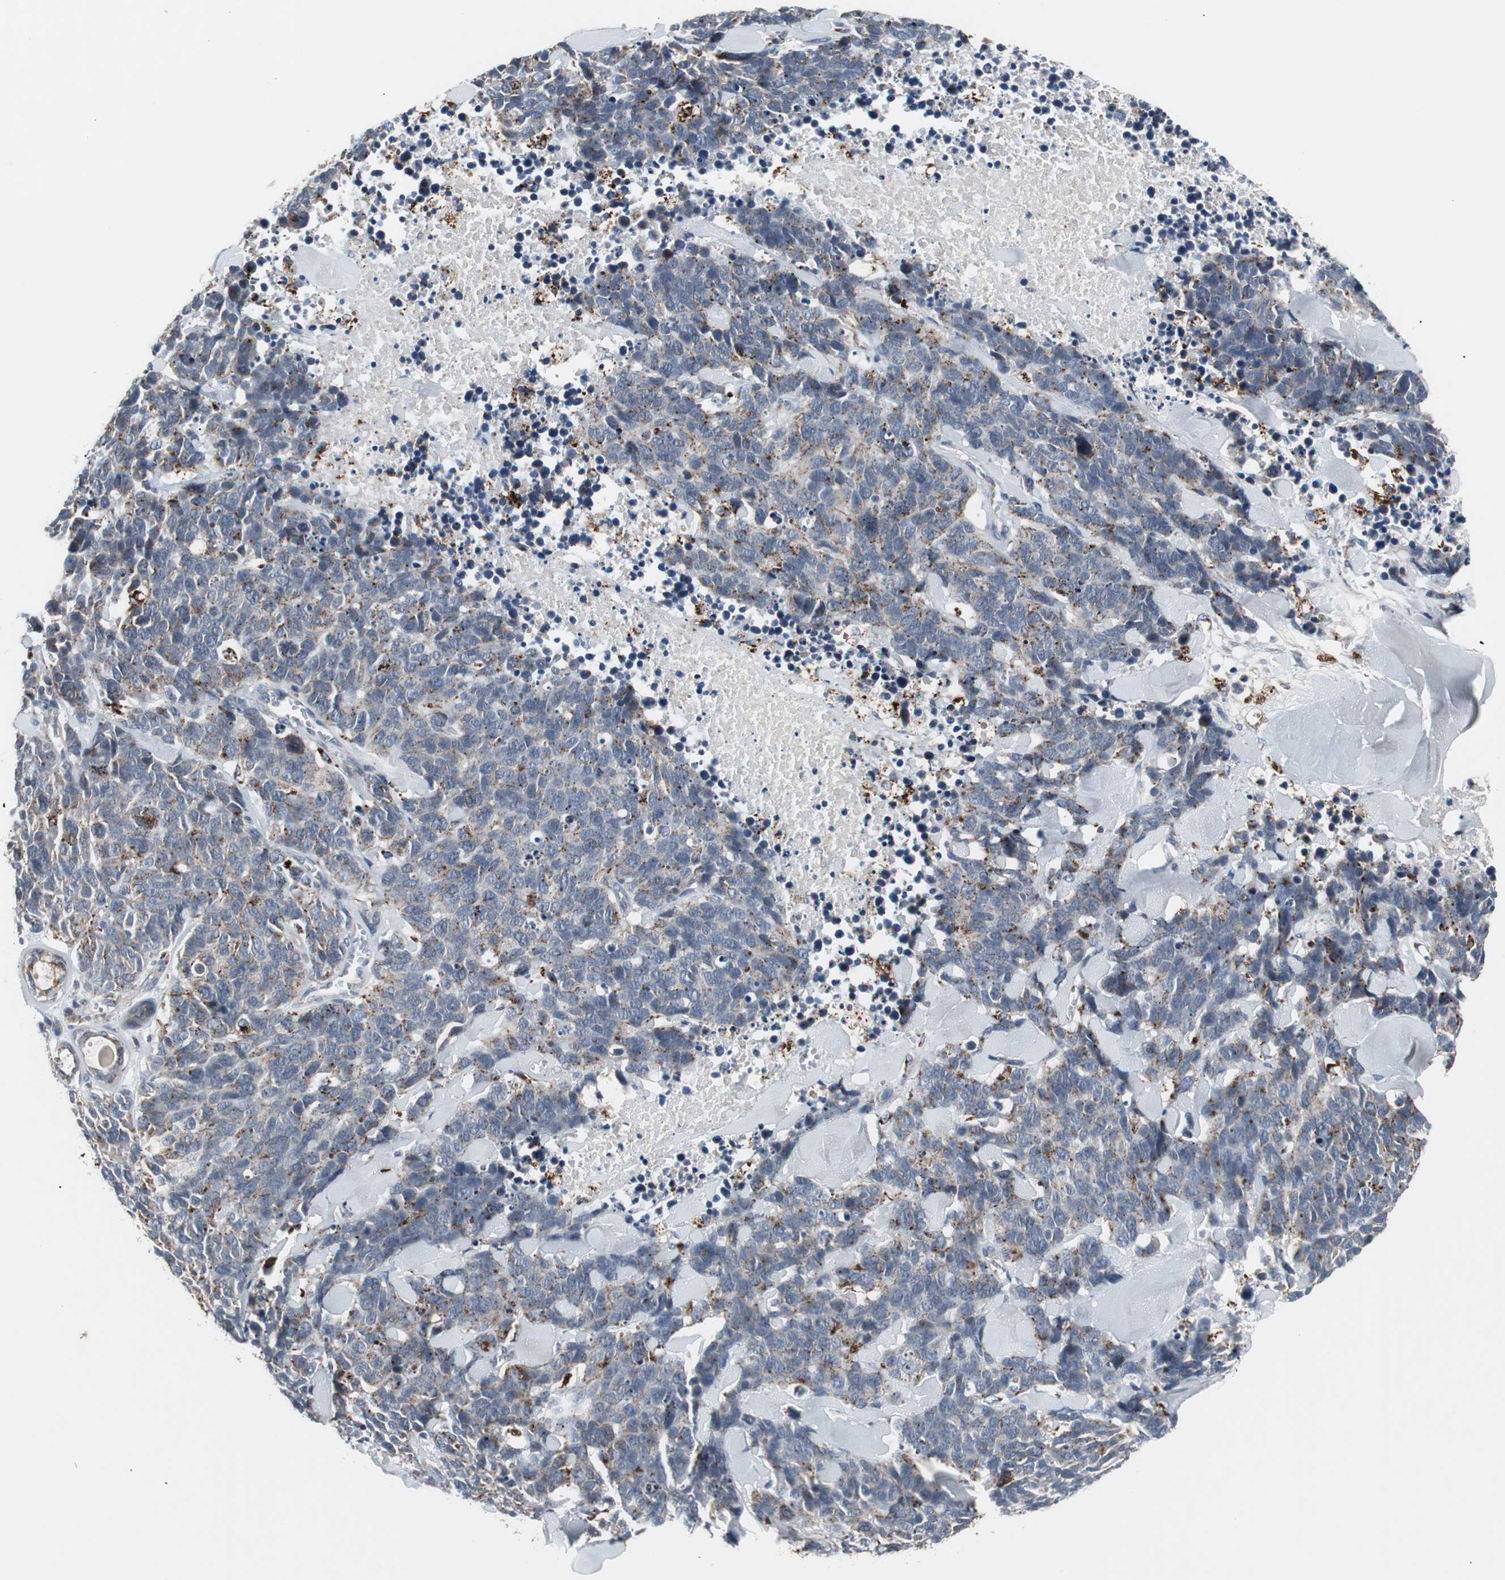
{"staining": {"intensity": "strong", "quantity": ">75%", "location": "cytoplasmic/membranous"}, "tissue": "lung cancer", "cell_type": "Tumor cells", "image_type": "cancer", "snomed": [{"axis": "morphology", "description": "Neoplasm, malignant, NOS"}, {"axis": "topography", "description": "Lung"}], "caption": "Tumor cells reveal strong cytoplasmic/membranous expression in approximately >75% of cells in malignant neoplasm (lung).", "gene": "GBA1", "patient": {"sex": "female", "age": 58}}